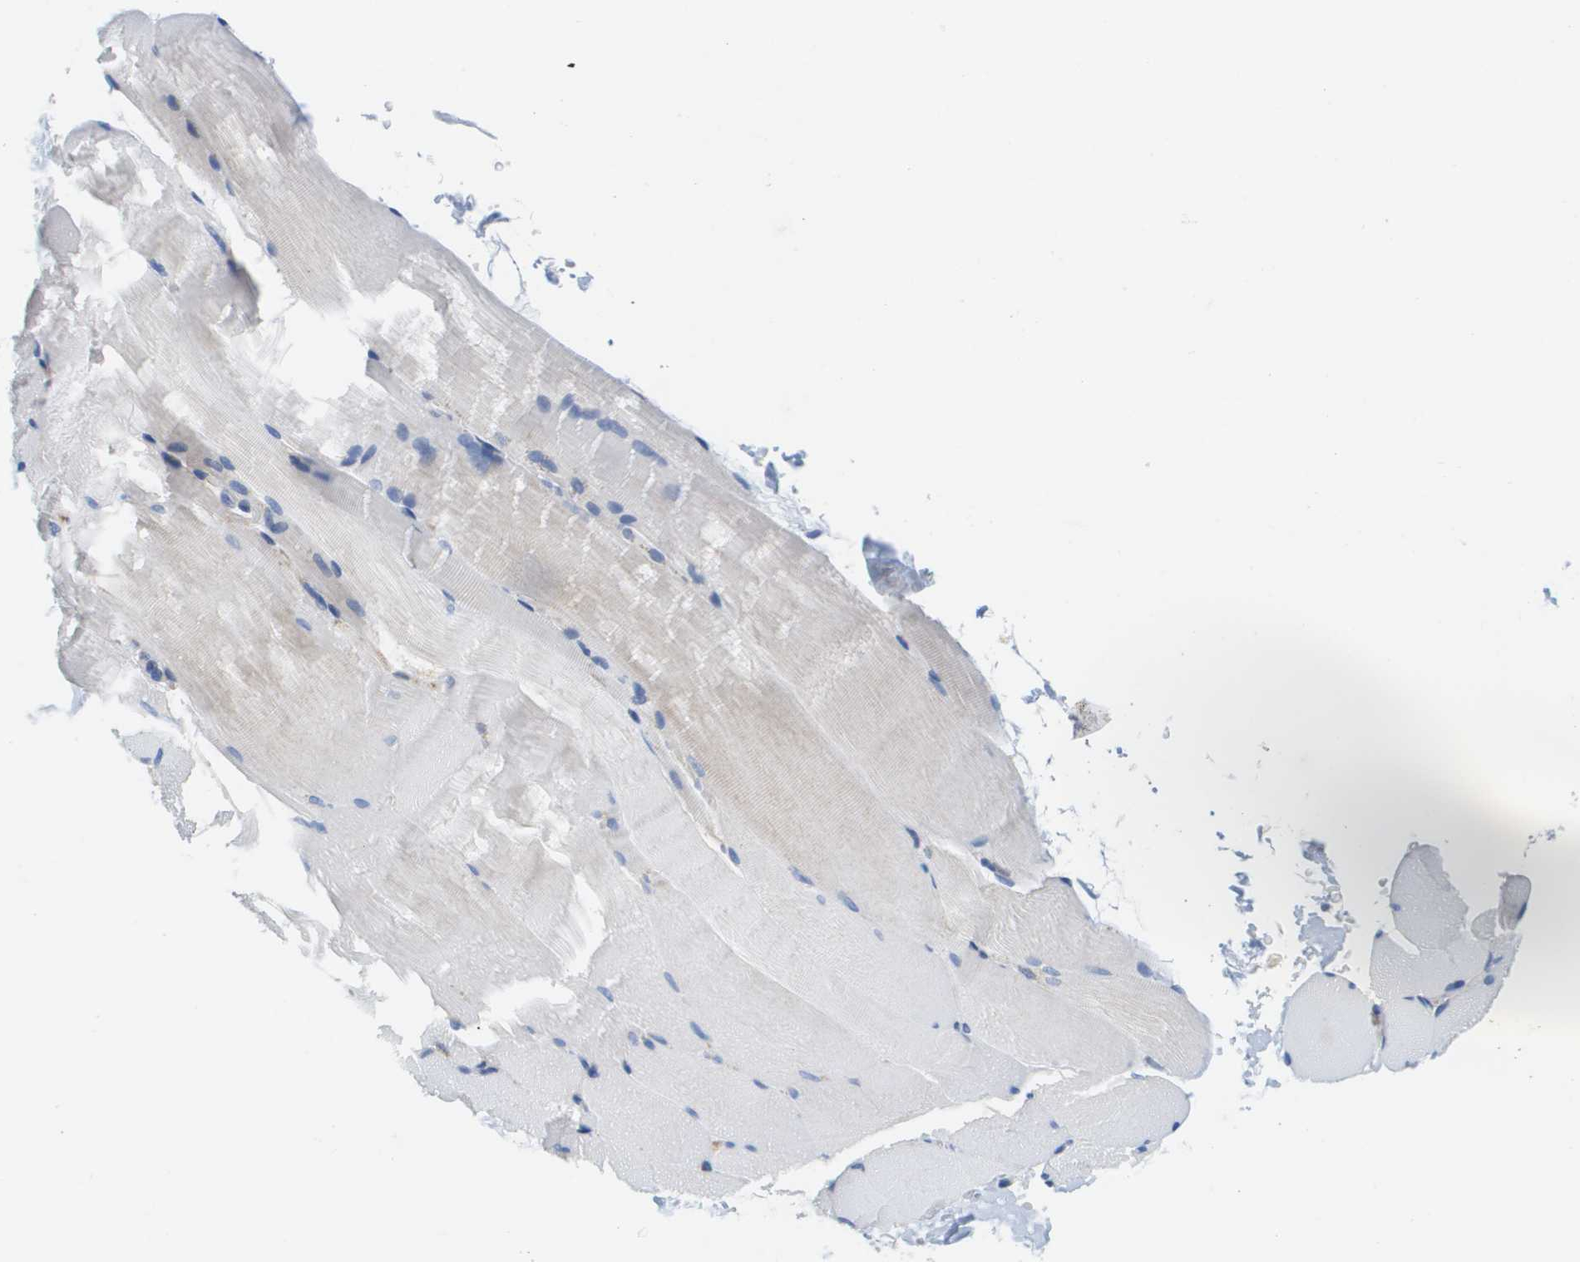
{"staining": {"intensity": "negative", "quantity": "none", "location": "none"}, "tissue": "skeletal muscle", "cell_type": "Myocytes", "image_type": "normal", "snomed": [{"axis": "morphology", "description": "Normal tissue, NOS"}, {"axis": "topography", "description": "Skin"}, {"axis": "topography", "description": "Skeletal muscle"}], "caption": "There is no significant expression in myocytes of skeletal muscle. (Brightfield microscopy of DAB IHC at high magnification).", "gene": "APOA1", "patient": {"sex": "male", "age": 83}}